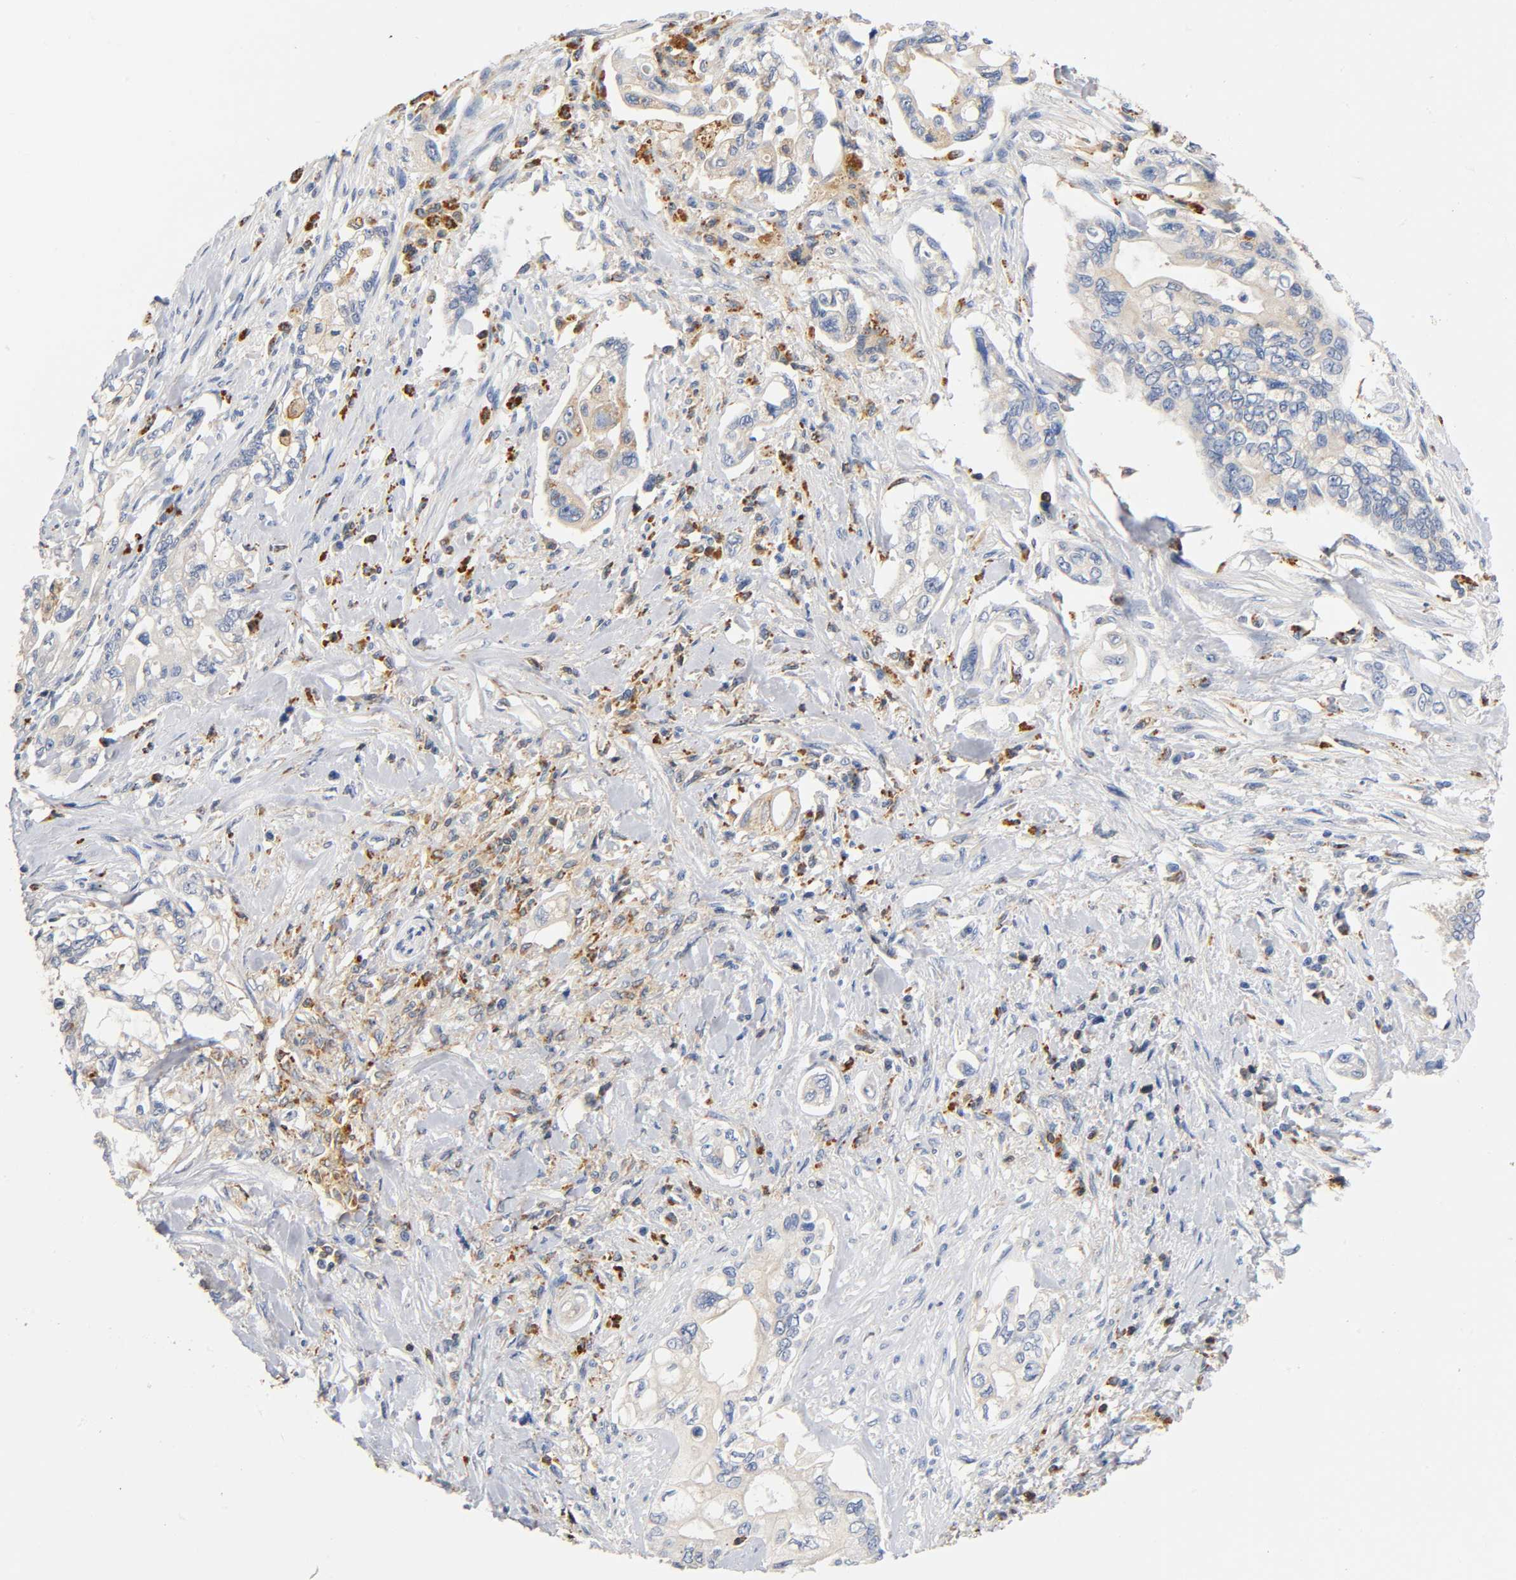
{"staining": {"intensity": "negative", "quantity": "none", "location": "none"}, "tissue": "pancreatic cancer", "cell_type": "Tumor cells", "image_type": "cancer", "snomed": [{"axis": "morphology", "description": "Normal tissue, NOS"}, {"axis": "topography", "description": "Pancreas"}], "caption": "There is no significant staining in tumor cells of pancreatic cancer.", "gene": "UCKL1", "patient": {"sex": "male", "age": 42}}